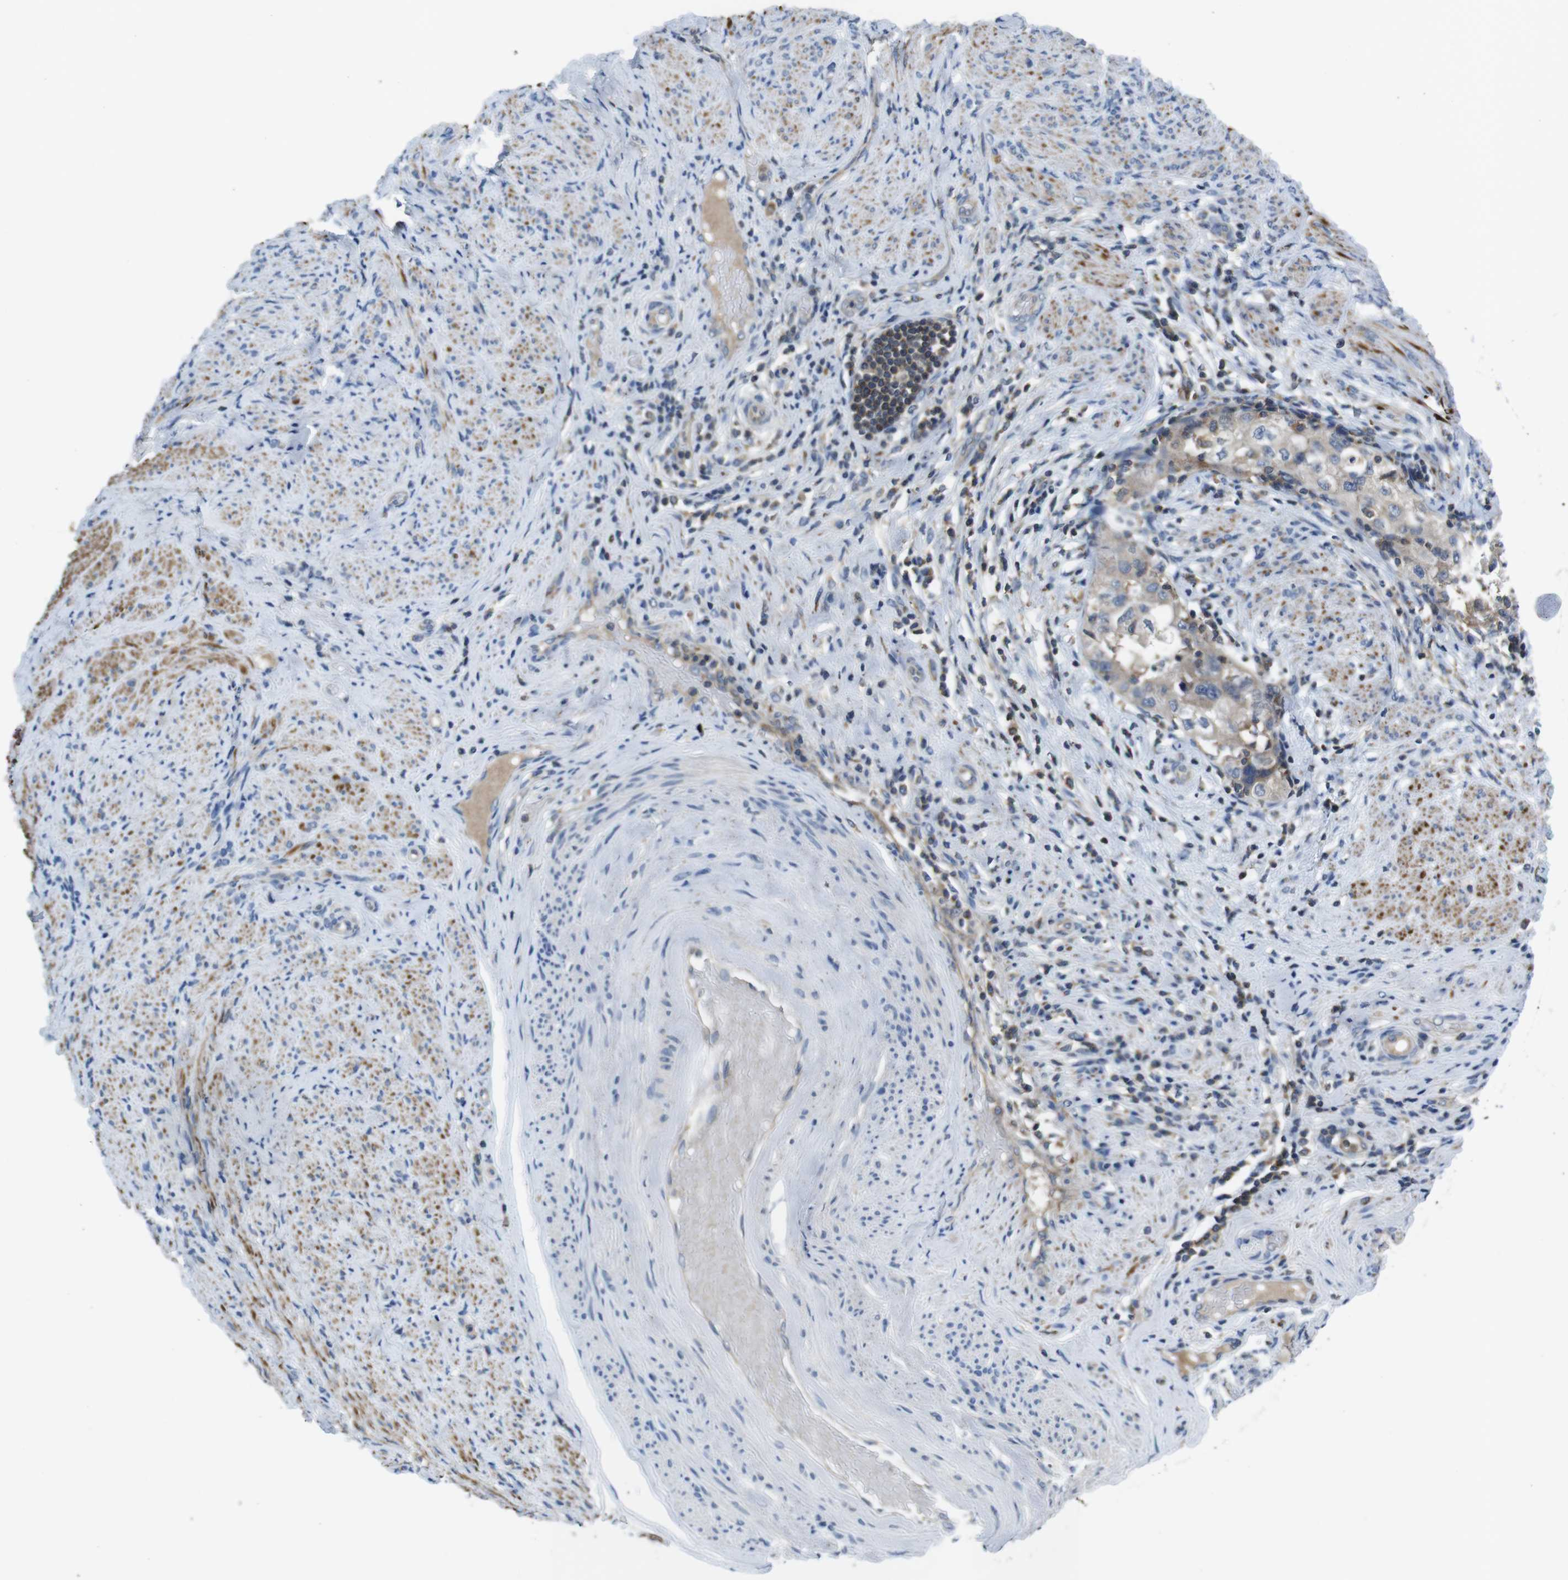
{"staining": {"intensity": "negative", "quantity": "none", "location": "none"}, "tissue": "endometrial cancer", "cell_type": "Tumor cells", "image_type": "cancer", "snomed": [{"axis": "morphology", "description": "Adenocarcinoma, NOS"}, {"axis": "topography", "description": "Endometrium"}], "caption": "Tumor cells are negative for protein expression in human endometrial cancer (adenocarcinoma). (DAB (3,3'-diaminobenzidine) IHC with hematoxylin counter stain).", "gene": "PIK3CD", "patient": {"sex": "female", "age": 85}}